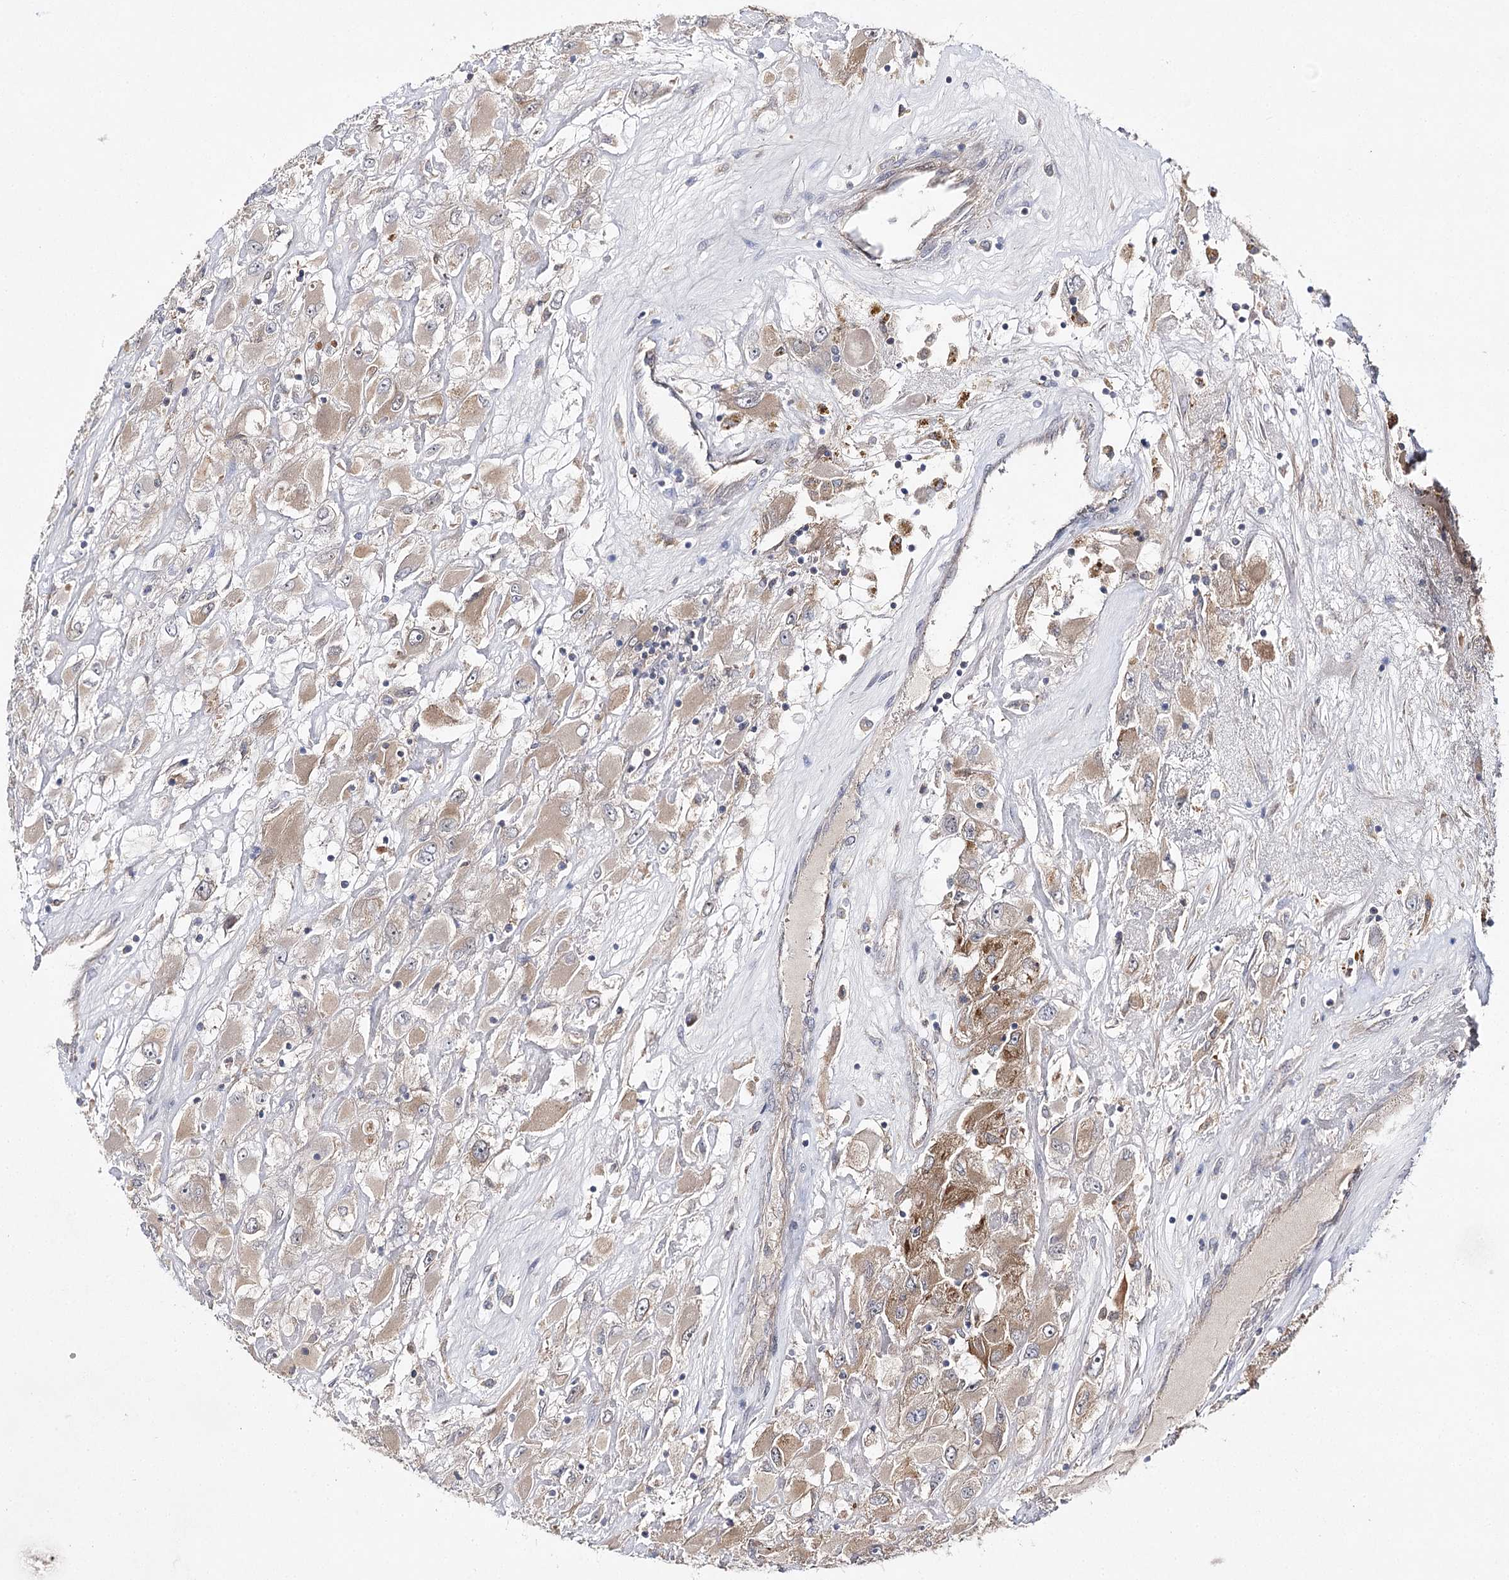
{"staining": {"intensity": "moderate", "quantity": "<25%", "location": "cytoplasmic/membranous"}, "tissue": "renal cancer", "cell_type": "Tumor cells", "image_type": "cancer", "snomed": [{"axis": "morphology", "description": "Adenocarcinoma, NOS"}, {"axis": "topography", "description": "Kidney"}], "caption": "Human renal cancer stained for a protein (brown) shows moderate cytoplasmic/membranous positive staining in approximately <25% of tumor cells.", "gene": "BCR", "patient": {"sex": "female", "age": 52}}